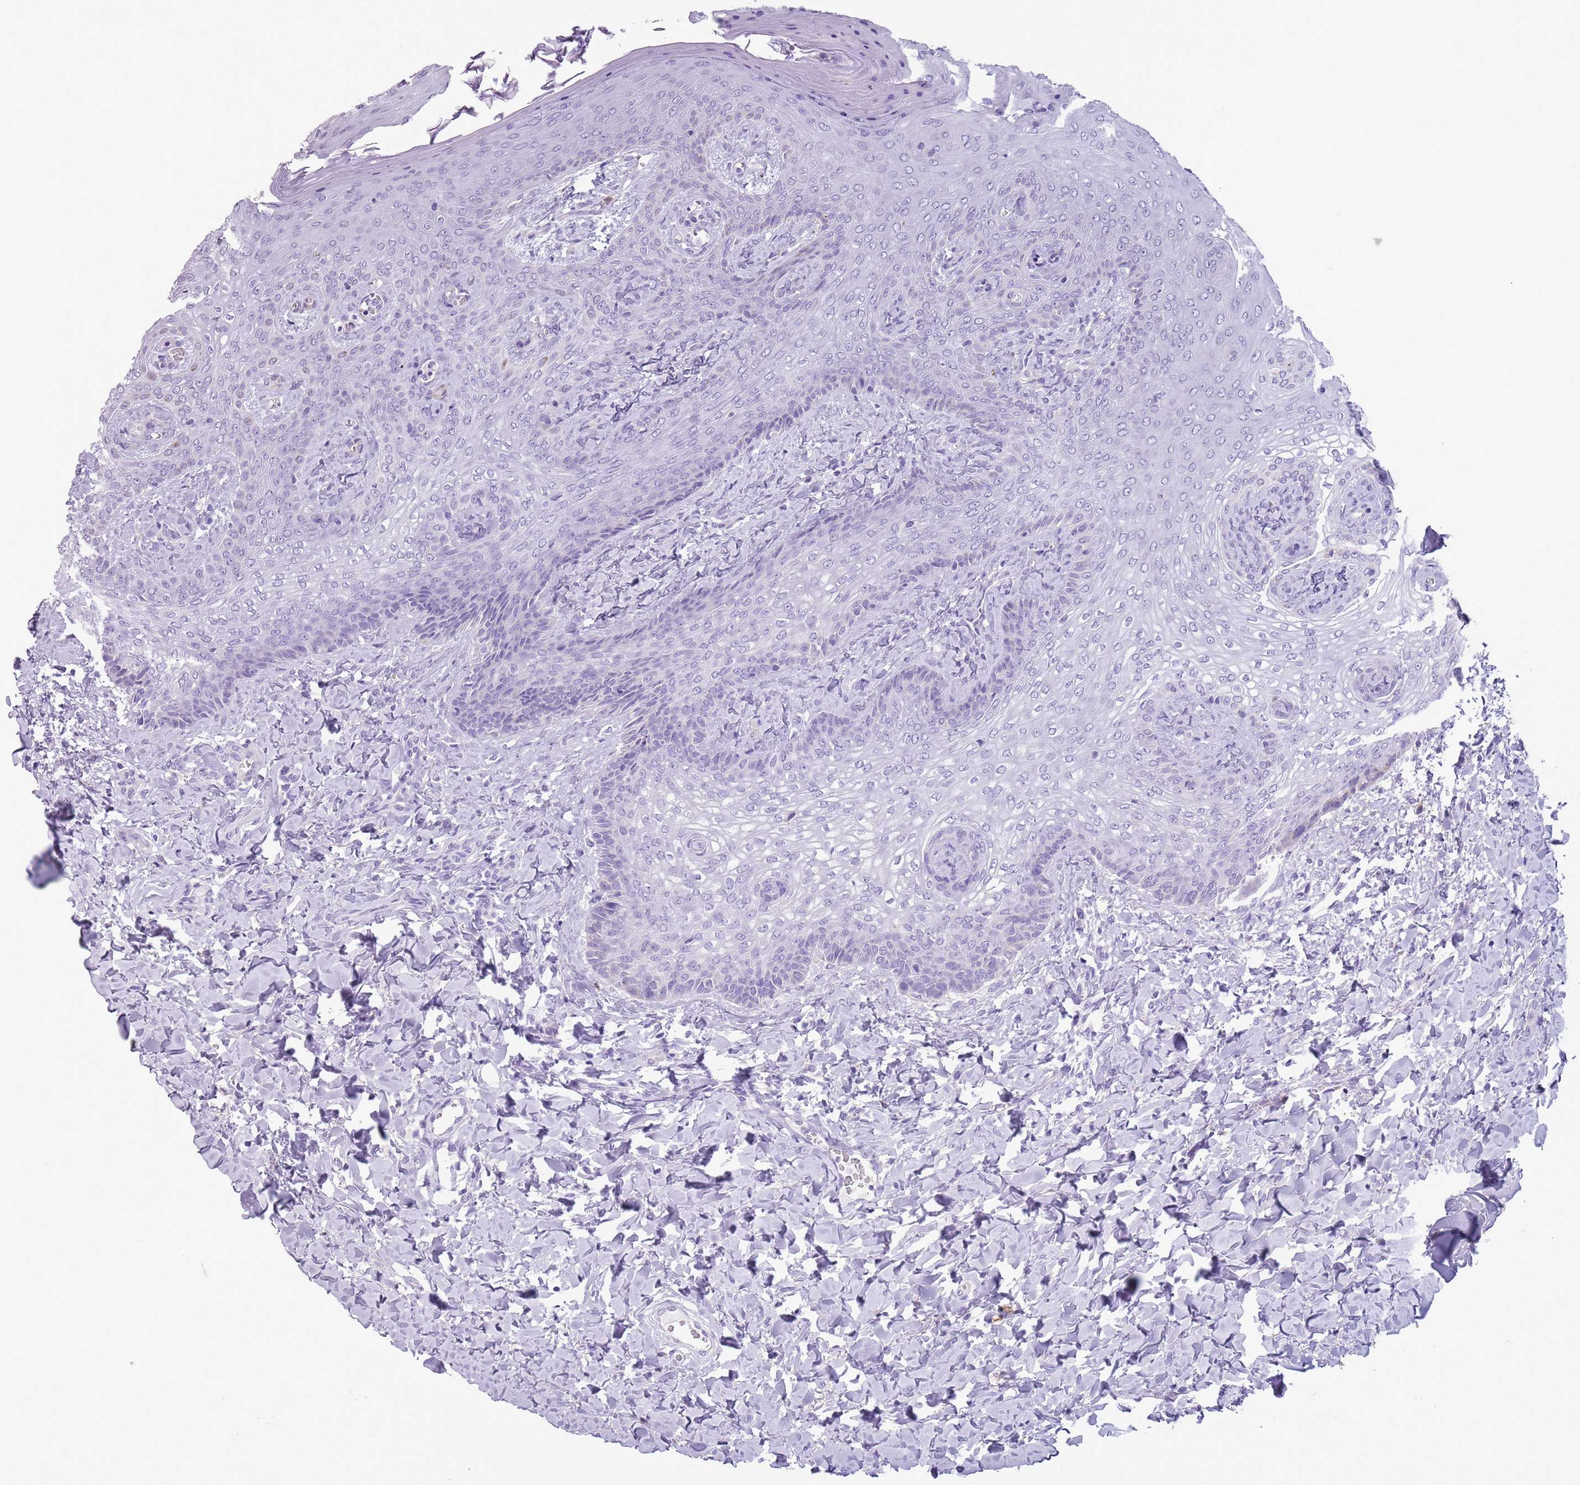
{"staining": {"intensity": "negative", "quantity": "none", "location": "none"}, "tissue": "breast cancer", "cell_type": "Tumor cells", "image_type": "cancer", "snomed": [{"axis": "morphology", "description": "Duct carcinoma"}, {"axis": "topography", "description": "Breast"}], "caption": "Tumor cells are negative for brown protein staining in breast cancer (infiltrating ductal carcinoma).", "gene": "HYOU1", "patient": {"sex": "female", "age": 40}}